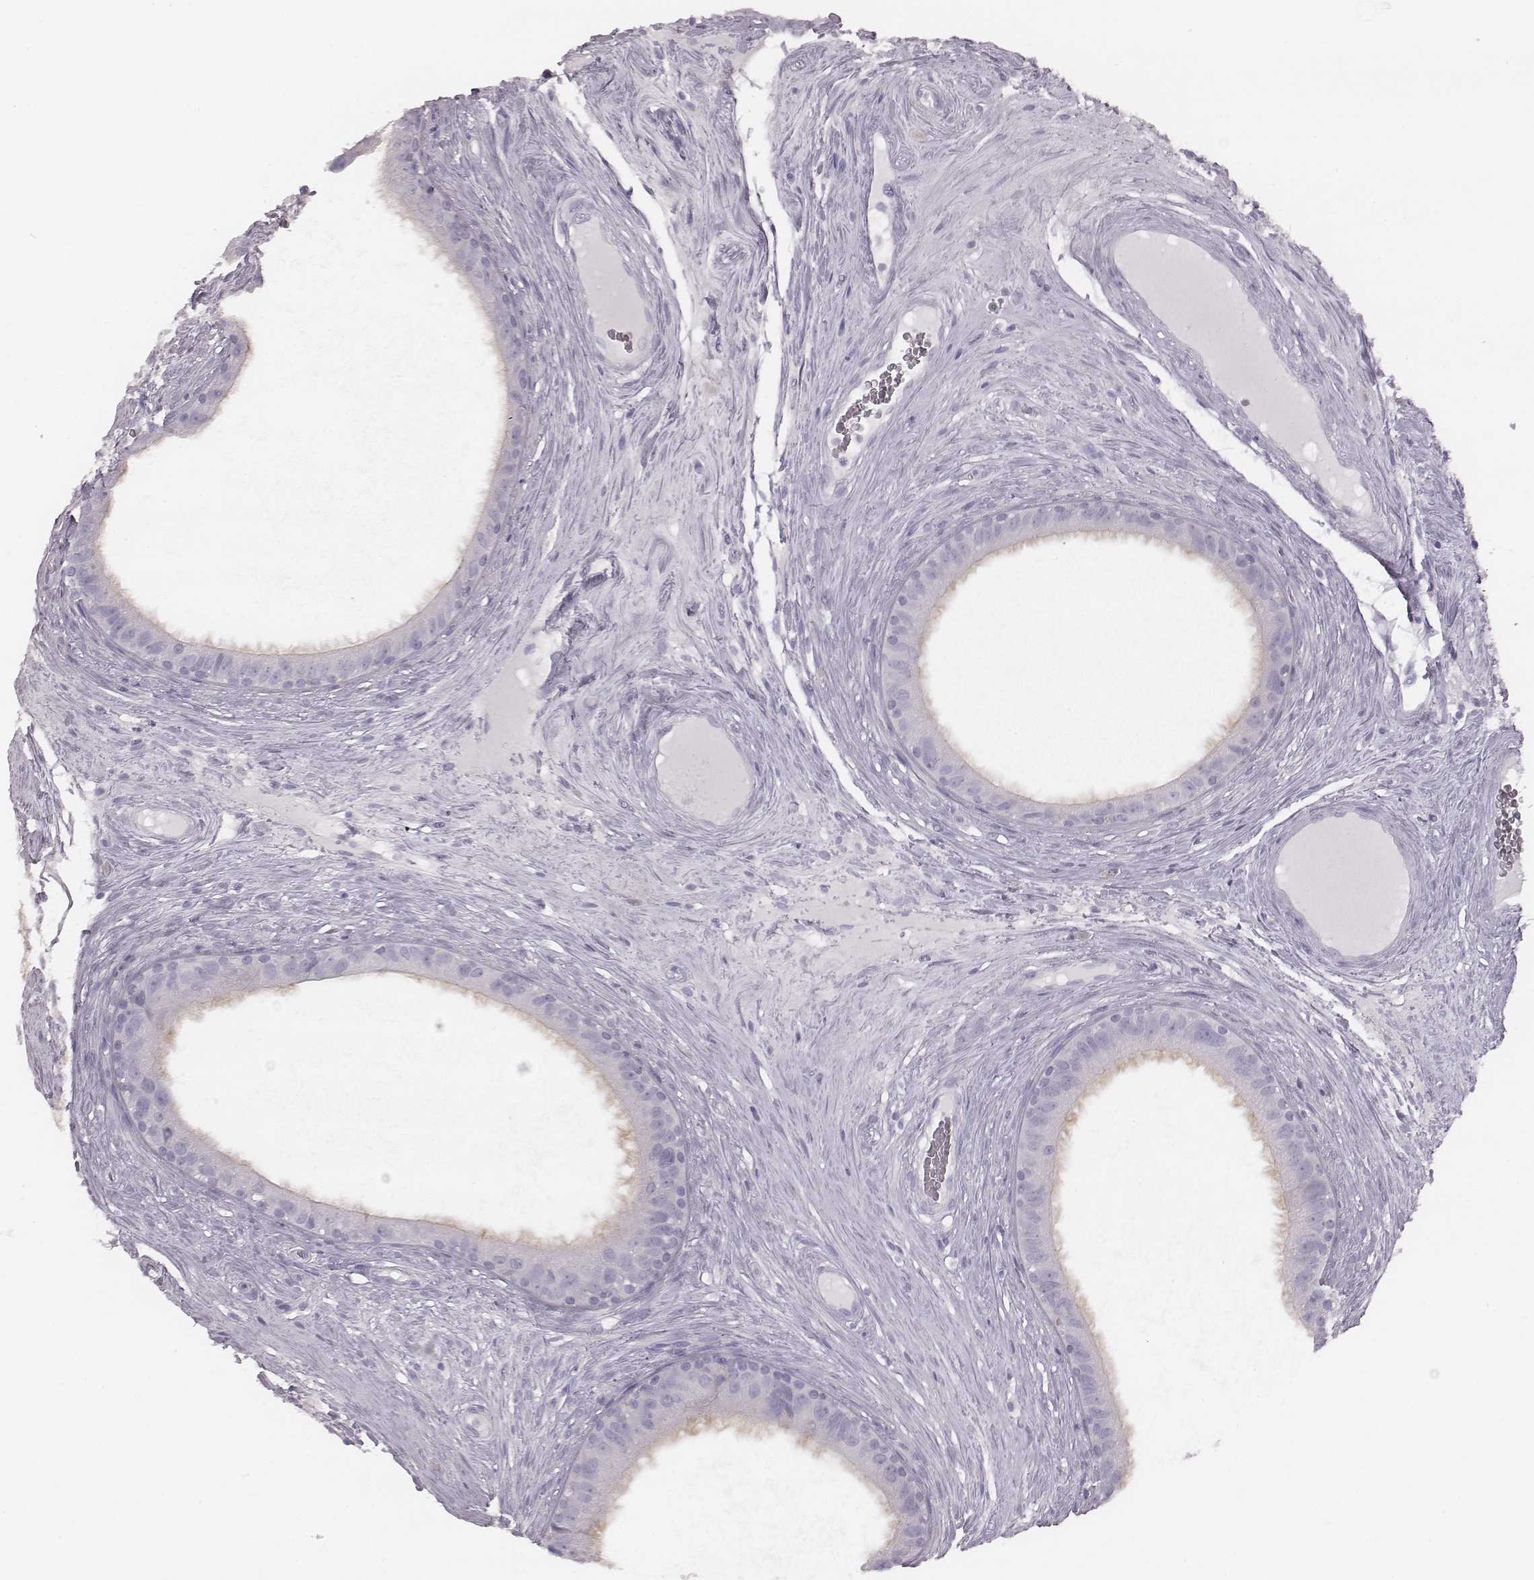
{"staining": {"intensity": "moderate", "quantity": "<25%", "location": "cytoplasmic/membranous"}, "tissue": "epididymis", "cell_type": "Glandular cells", "image_type": "normal", "snomed": [{"axis": "morphology", "description": "Normal tissue, NOS"}, {"axis": "topography", "description": "Epididymis"}], "caption": "Protein positivity by immunohistochemistry (IHC) displays moderate cytoplasmic/membranous positivity in about <25% of glandular cells in benign epididymis.", "gene": "ENSG00000285837", "patient": {"sex": "male", "age": 59}}